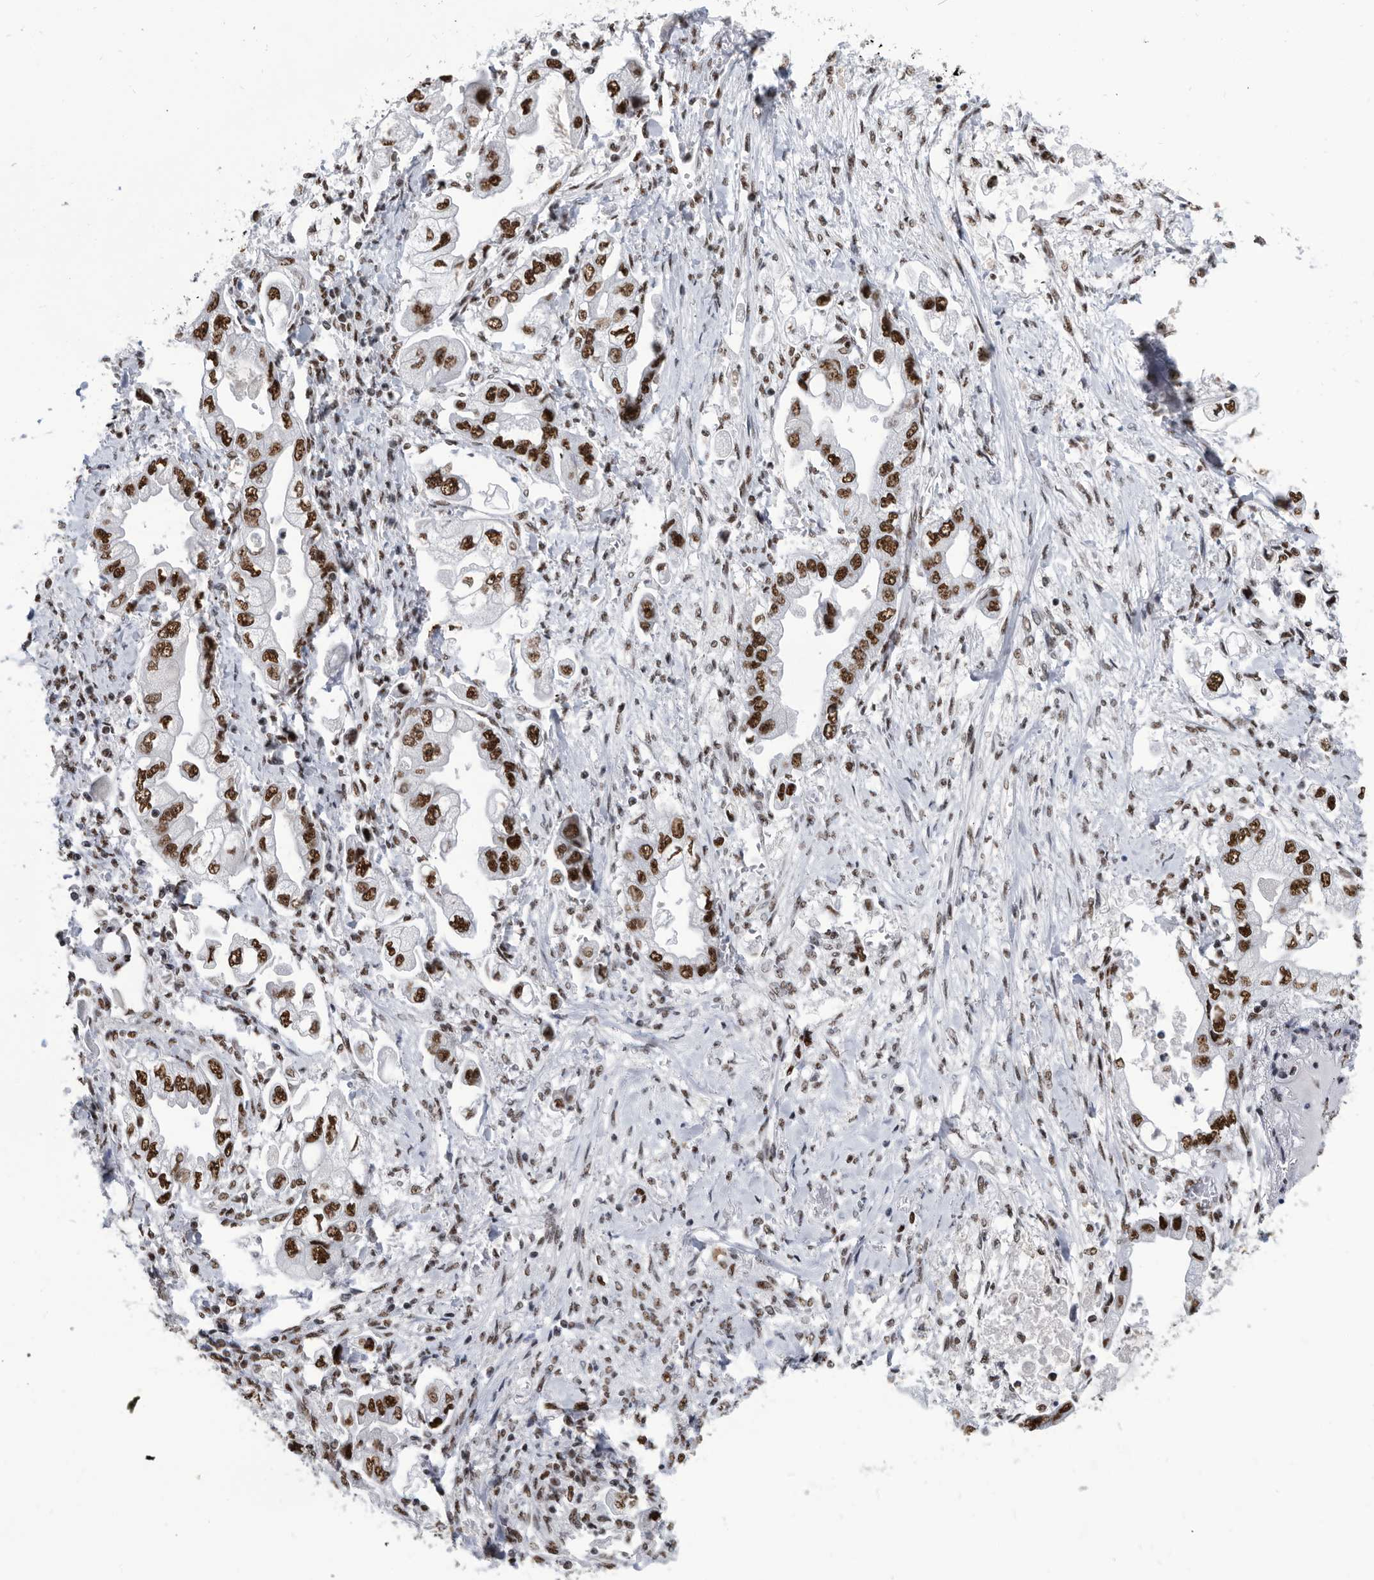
{"staining": {"intensity": "strong", "quantity": ">75%", "location": "nuclear"}, "tissue": "stomach cancer", "cell_type": "Tumor cells", "image_type": "cancer", "snomed": [{"axis": "morphology", "description": "Adenocarcinoma, NOS"}, {"axis": "topography", "description": "Stomach"}], "caption": "DAB immunohistochemical staining of human stomach cancer (adenocarcinoma) displays strong nuclear protein positivity in about >75% of tumor cells.", "gene": "SF3A1", "patient": {"sex": "male", "age": 62}}